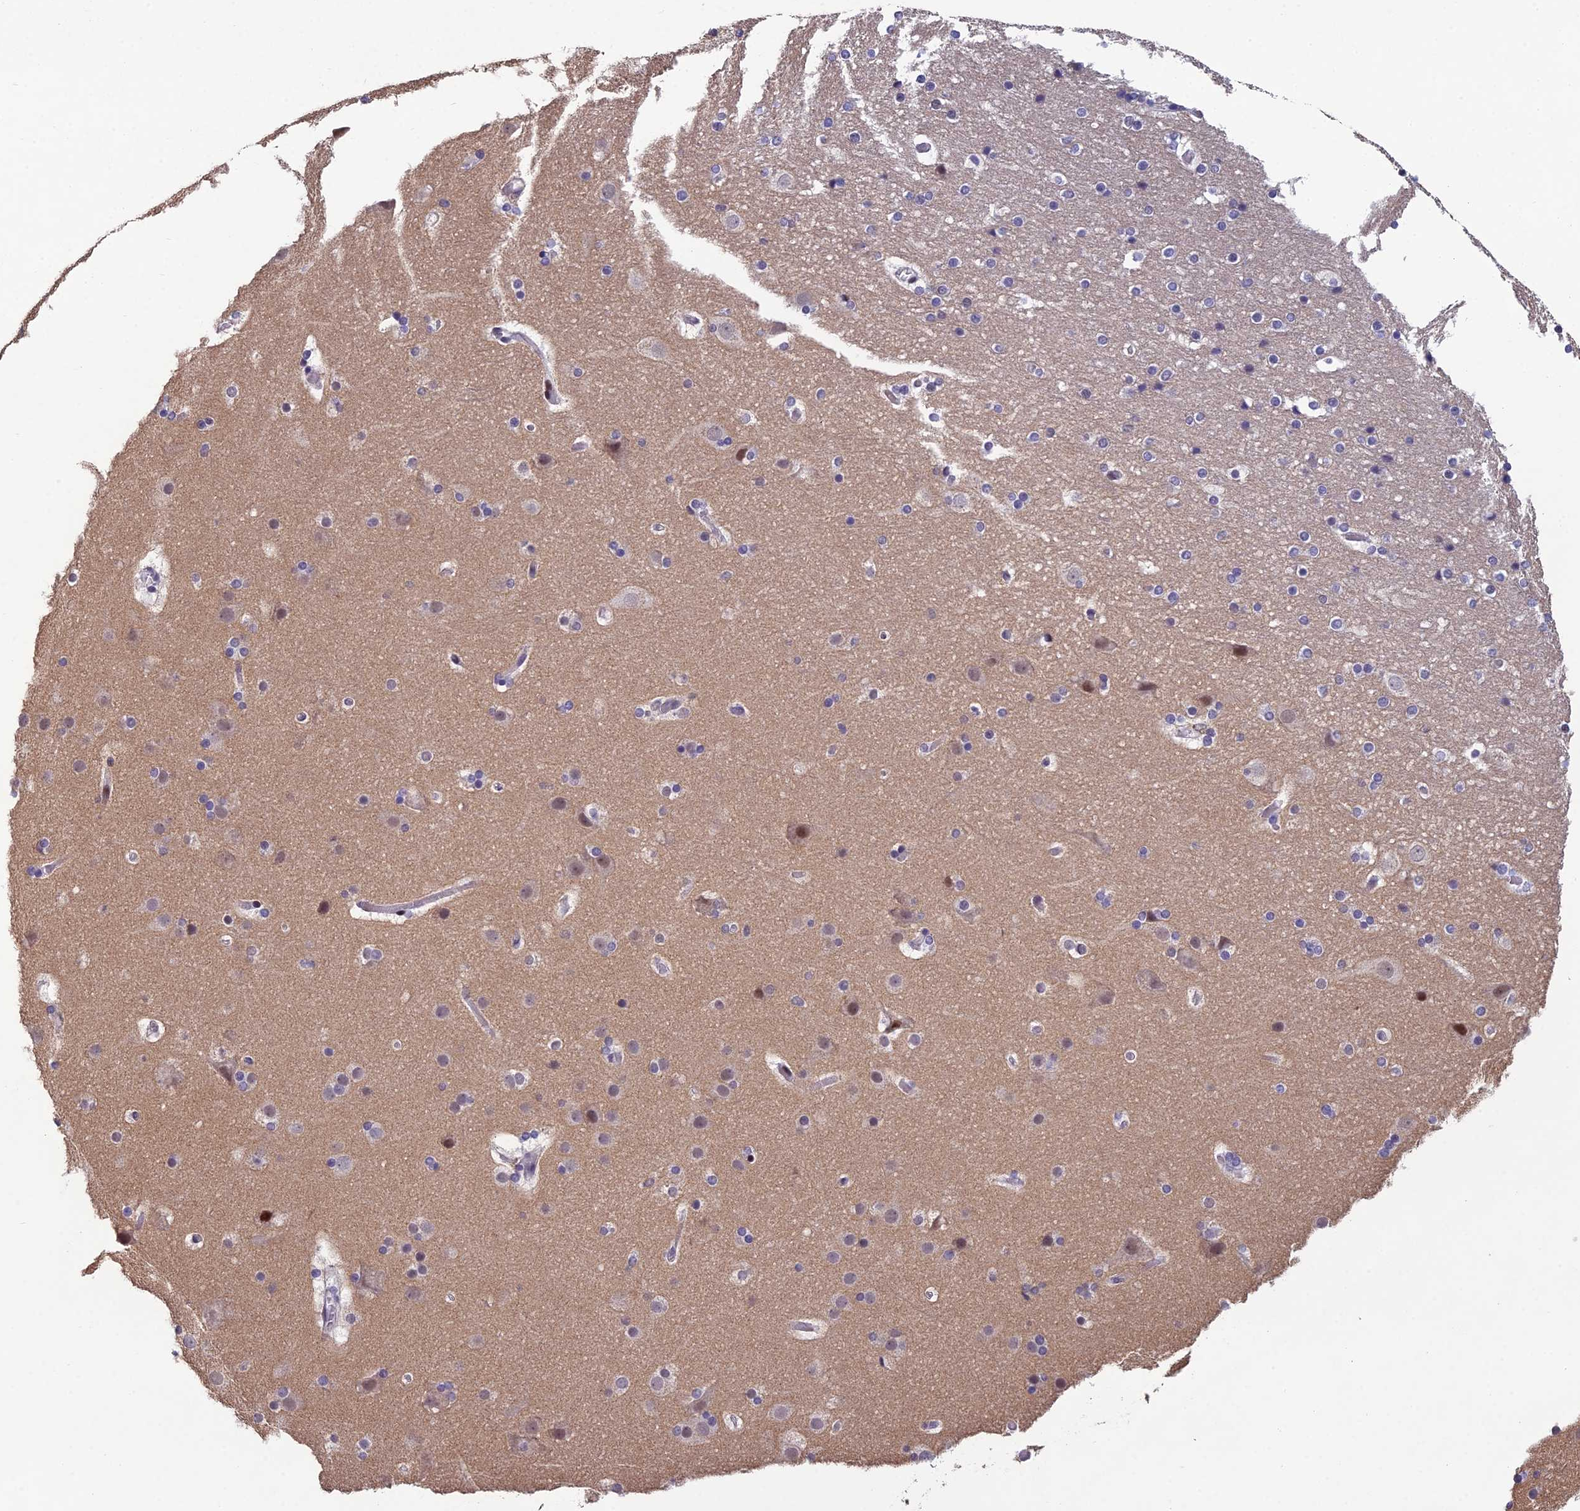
{"staining": {"intensity": "negative", "quantity": "none", "location": "none"}, "tissue": "cerebral cortex", "cell_type": "Endothelial cells", "image_type": "normal", "snomed": [{"axis": "morphology", "description": "Normal tissue, NOS"}, {"axis": "topography", "description": "Cerebral cortex"}], "caption": "Micrograph shows no significant protein expression in endothelial cells of normal cerebral cortex. (DAB (3,3'-diaminobenzidine) immunohistochemistry (IHC), high magnification).", "gene": "RGS17", "patient": {"sex": "male", "age": 57}}